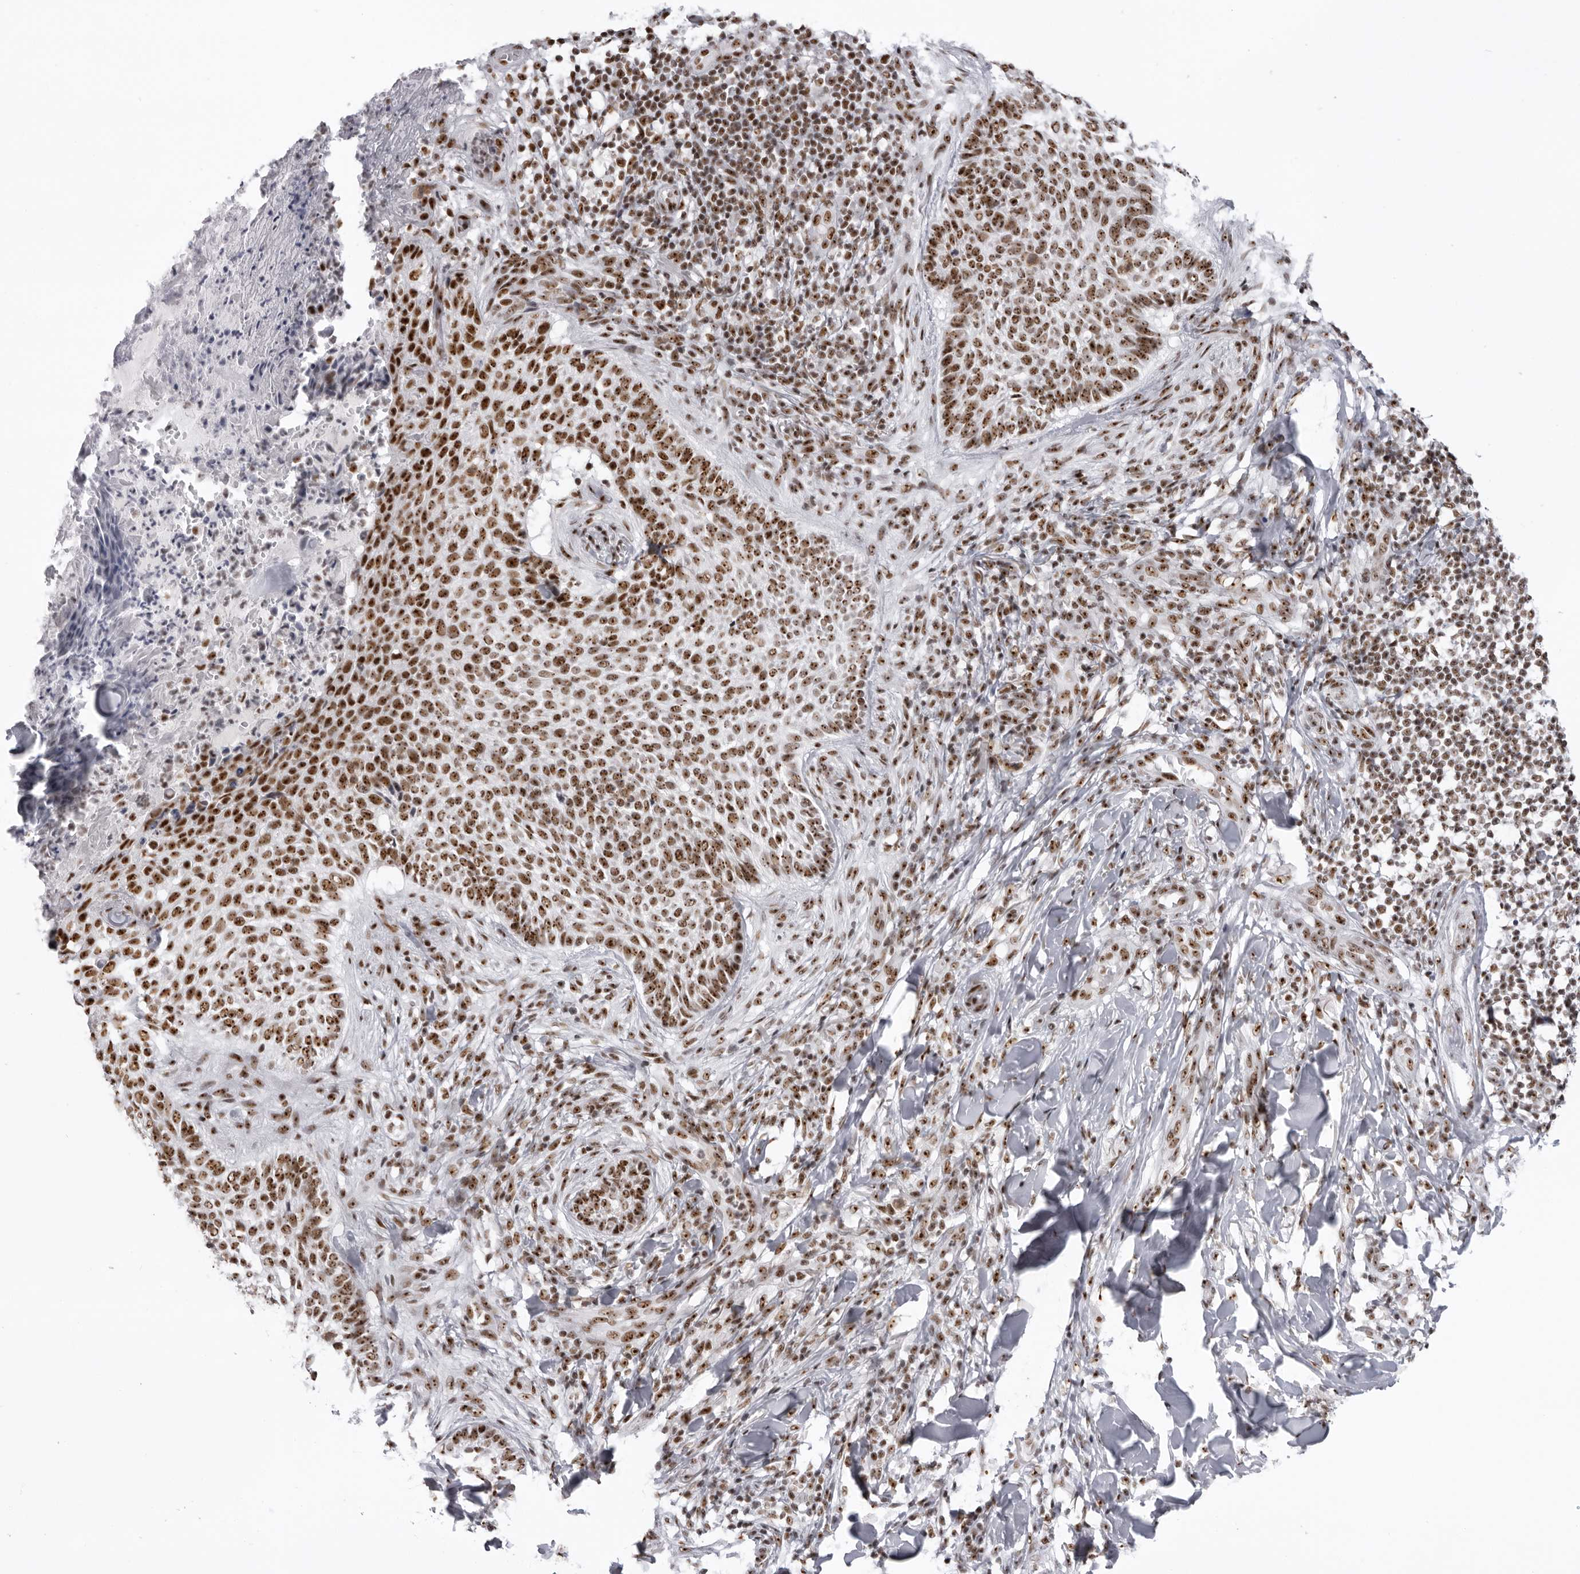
{"staining": {"intensity": "strong", "quantity": ">75%", "location": "nuclear"}, "tissue": "skin cancer", "cell_type": "Tumor cells", "image_type": "cancer", "snomed": [{"axis": "morphology", "description": "Normal tissue, NOS"}, {"axis": "morphology", "description": "Basal cell carcinoma"}, {"axis": "topography", "description": "Skin"}], "caption": "Skin cancer (basal cell carcinoma) stained for a protein (brown) displays strong nuclear positive staining in about >75% of tumor cells.", "gene": "DHX9", "patient": {"sex": "male", "age": 67}}